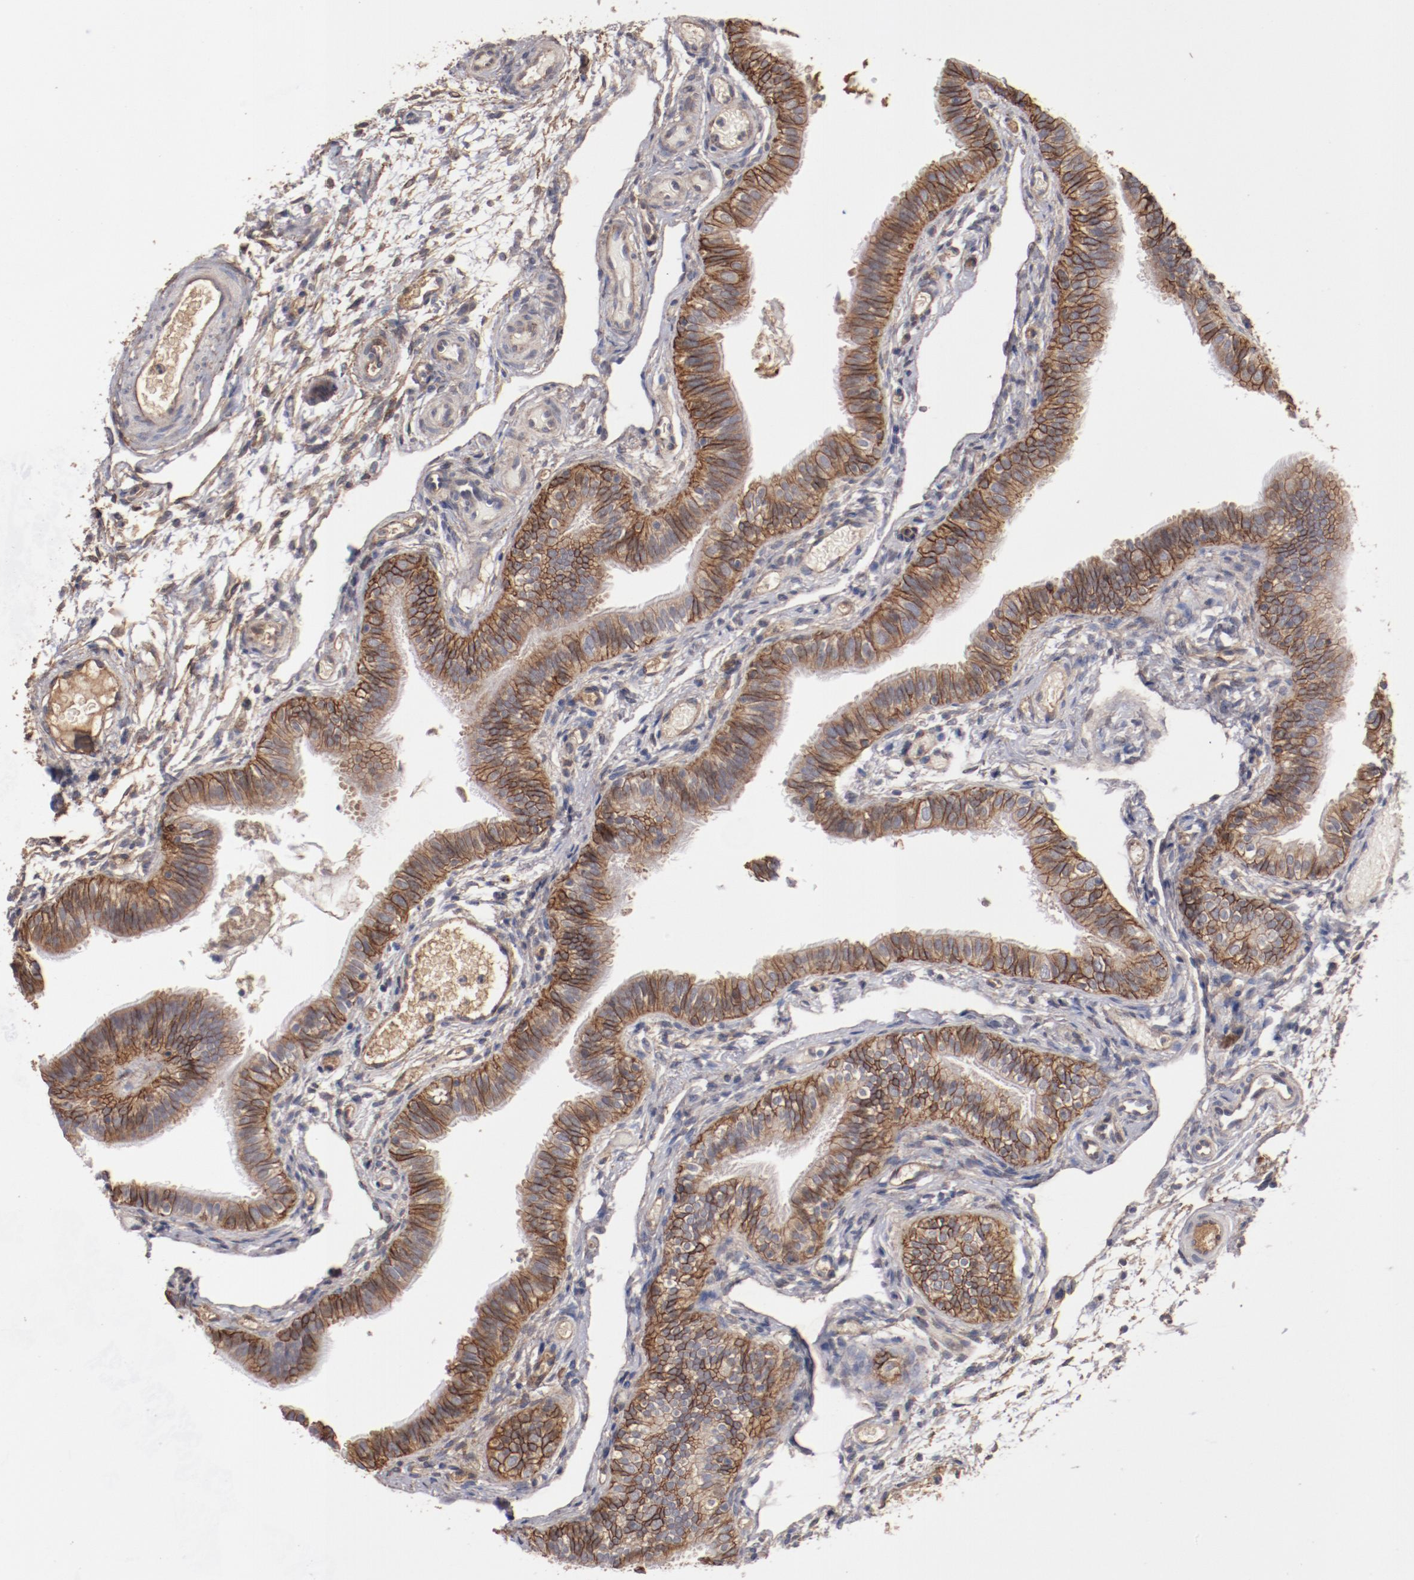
{"staining": {"intensity": "moderate", "quantity": ">75%", "location": "cytoplasmic/membranous"}, "tissue": "fallopian tube", "cell_type": "Glandular cells", "image_type": "normal", "snomed": [{"axis": "morphology", "description": "Normal tissue, NOS"}, {"axis": "morphology", "description": "Dermoid, NOS"}, {"axis": "topography", "description": "Fallopian tube"}], "caption": "IHC micrograph of benign fallopian tube stained for a protein (brown), which demonstrates medium levels of moderate cytoplasmic/membranous staining in approximately >75% of glandular cells.", "gene": "DIPK2B", "patient": {"sex": "female", "age": 33}}